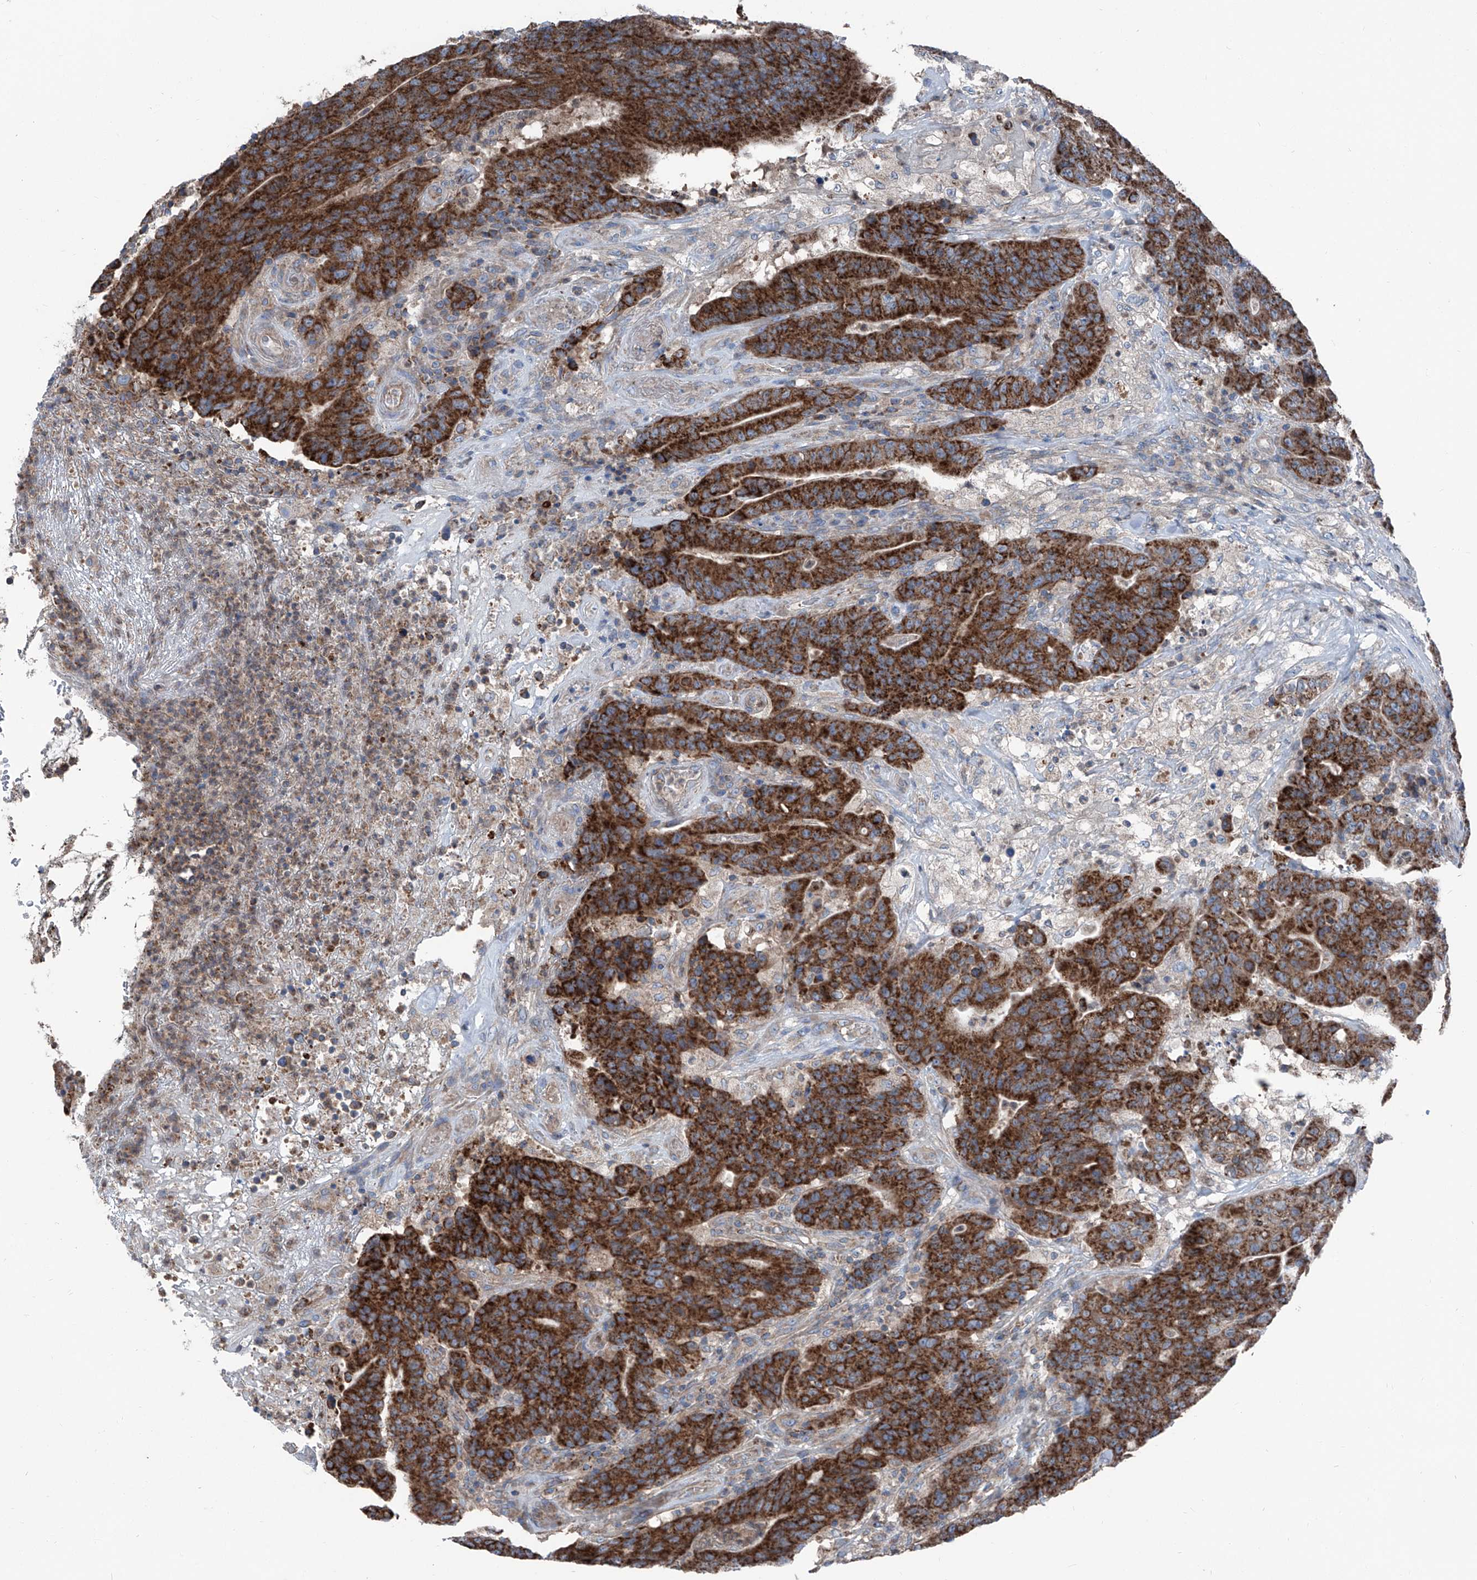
{"staining": {"intensity": "strong", "quantity": ">75%", "location": "cytoplasmic/membranous"}, "tissue": "colorectal cancer", "cell_type": "Tumor cells", "image_type": "cancer", "snomed": [{"axis": "morphology", "description": "Normal tissue, NOS"}, {"axis": "morphology", "description": "Adenocarcinoma, NOS"}, {"axis": "topography", "description": "Colon"}], "caption": "Colorectal cancer (adenocarcinoma) stained with a protein marker shows strong staining in tumor cells.", "gene": "GPAT3", "patient": {"sex": "female", "age": 75}}